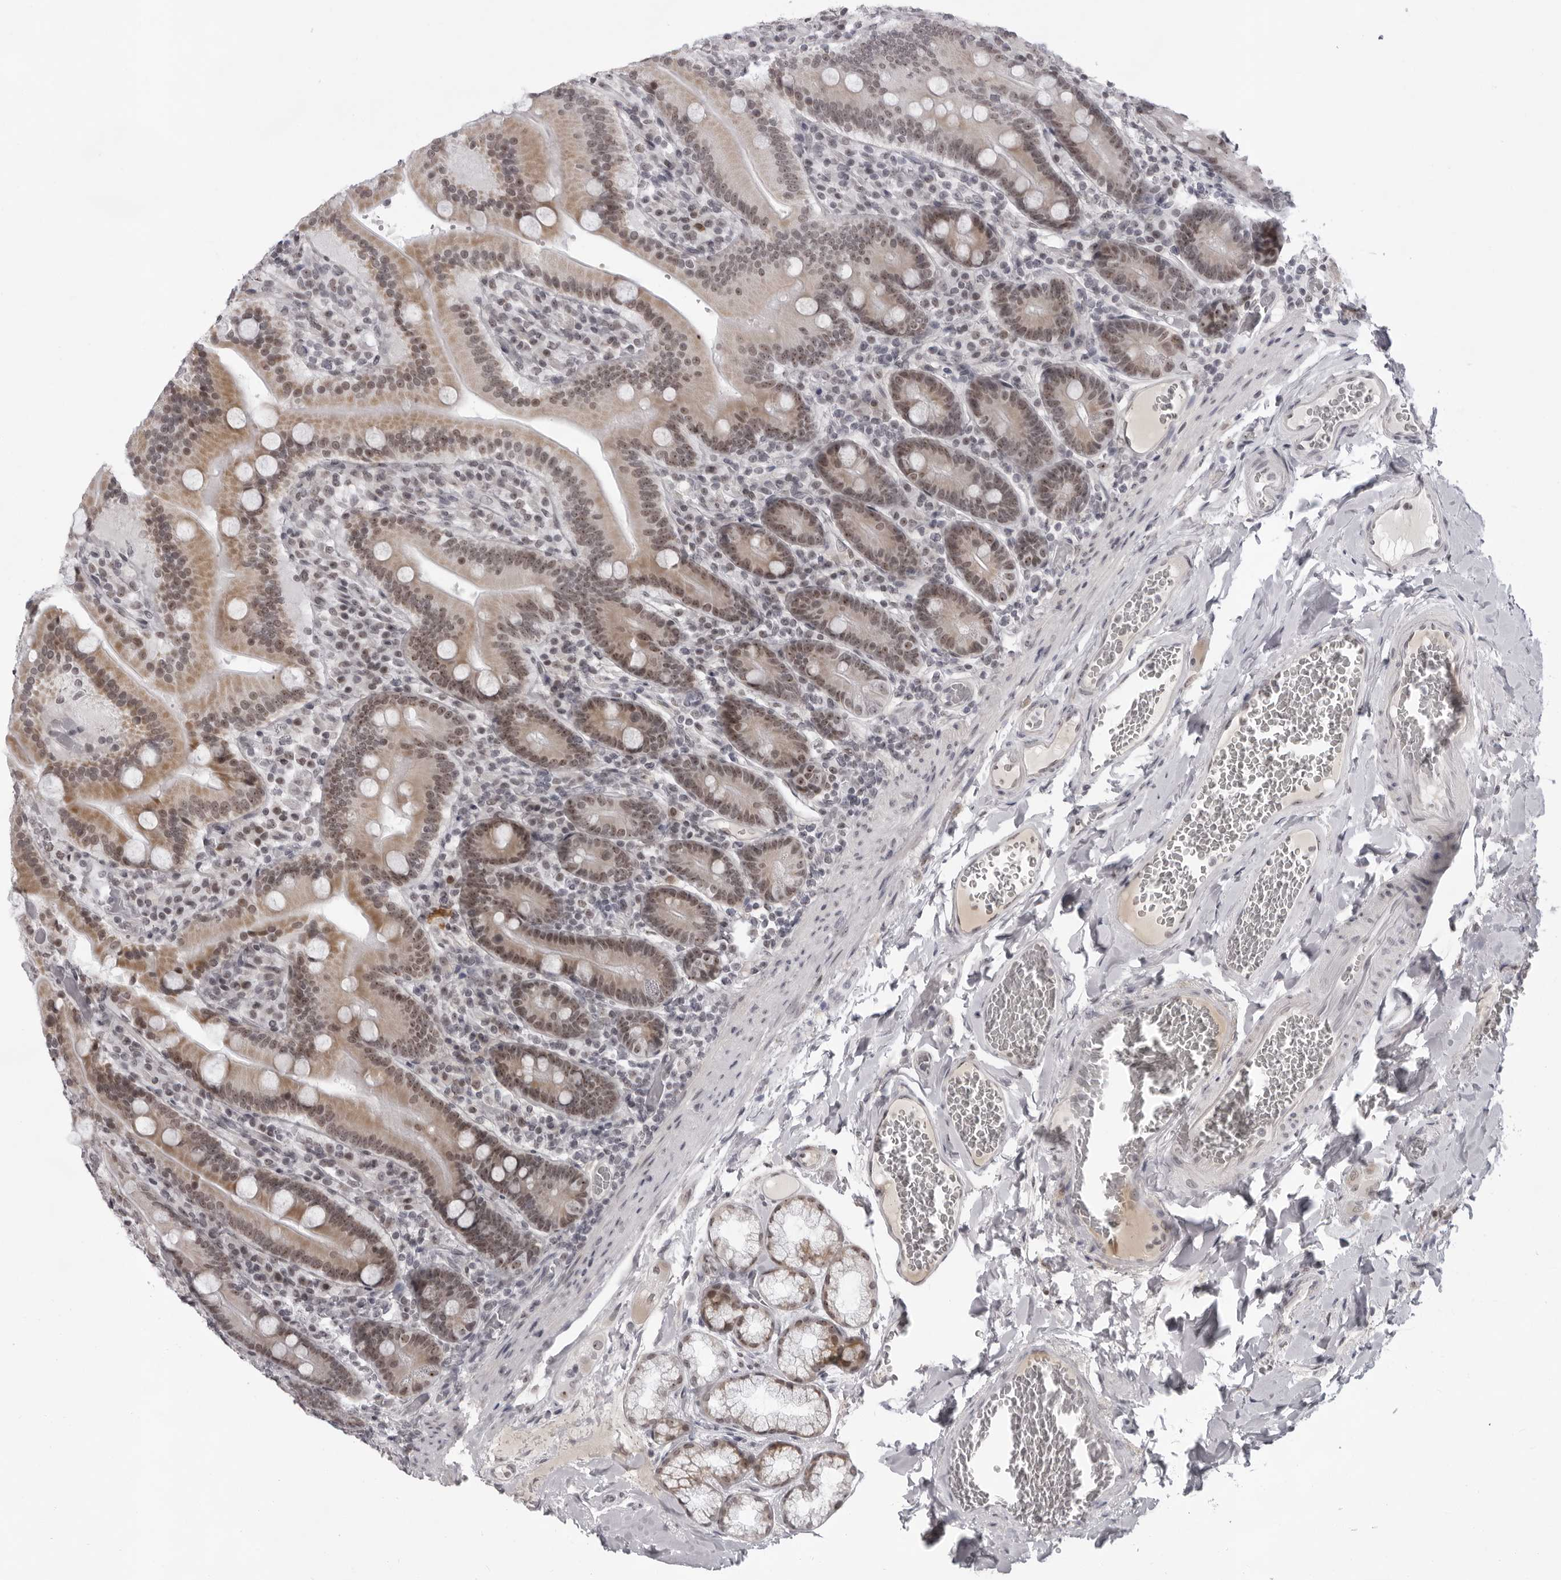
{"staining": {"intensity": "moderate", "quantity": ">75%", "location": "cytoplasmic/membranous,nuclear"}, "tissue": "duodenum", "cell_type": "Glandular cells", "image_type": "normal", "snomed": [{"axis": "morphology", "description": "Normal tissue, NOS"}, {"axis": "topography", "description": "Duodenum"}], "caption": "Protein staining shows moderate cytoplasmic/membranous,nuclear positivity in about >75% of glandular cells in normal duodenum. (DAB IHC, brown staining for protein, blue staining for nuclei).", "gene": "EXOSC10", "patient": {"sex": "female", "age": 62}}